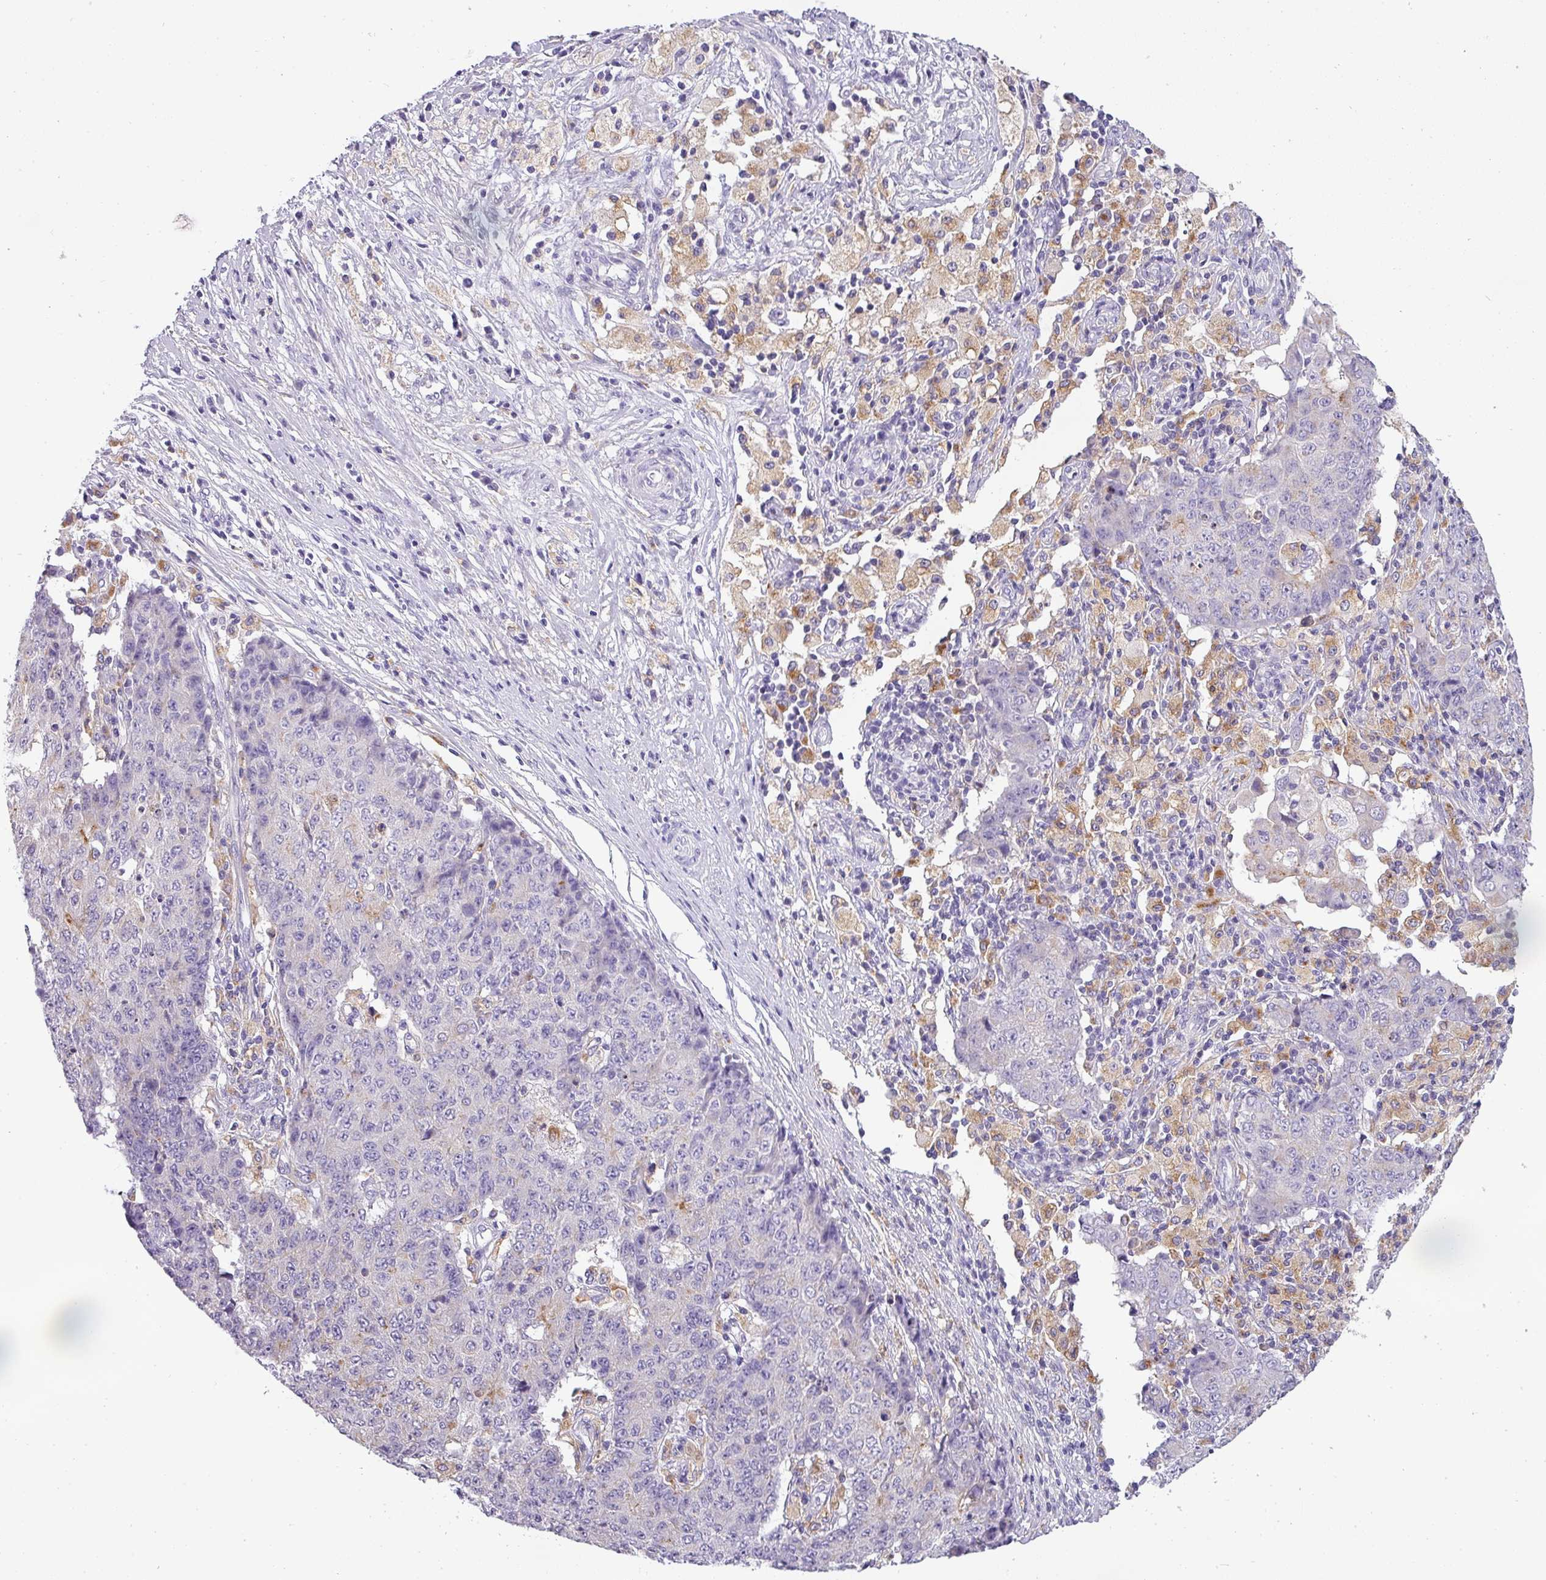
{"staining": {"intensity": "negative", "quantity": "none", "location": "none"}, "tissue": "ovarian cancer", "cell_type": "Tumor cells", "image_type": "cancer", "snomed": [{"axis": "morphology", "description": "Carcinoma, endometroid"}, {"axis": "topography", "description": "Ovary"}], "caption": "There is no significant expression in tumor cells of ovarian endometroid carcinoma.", "gene": "ATP6V1D", "patient": {"sex": "female", "age": 42}}